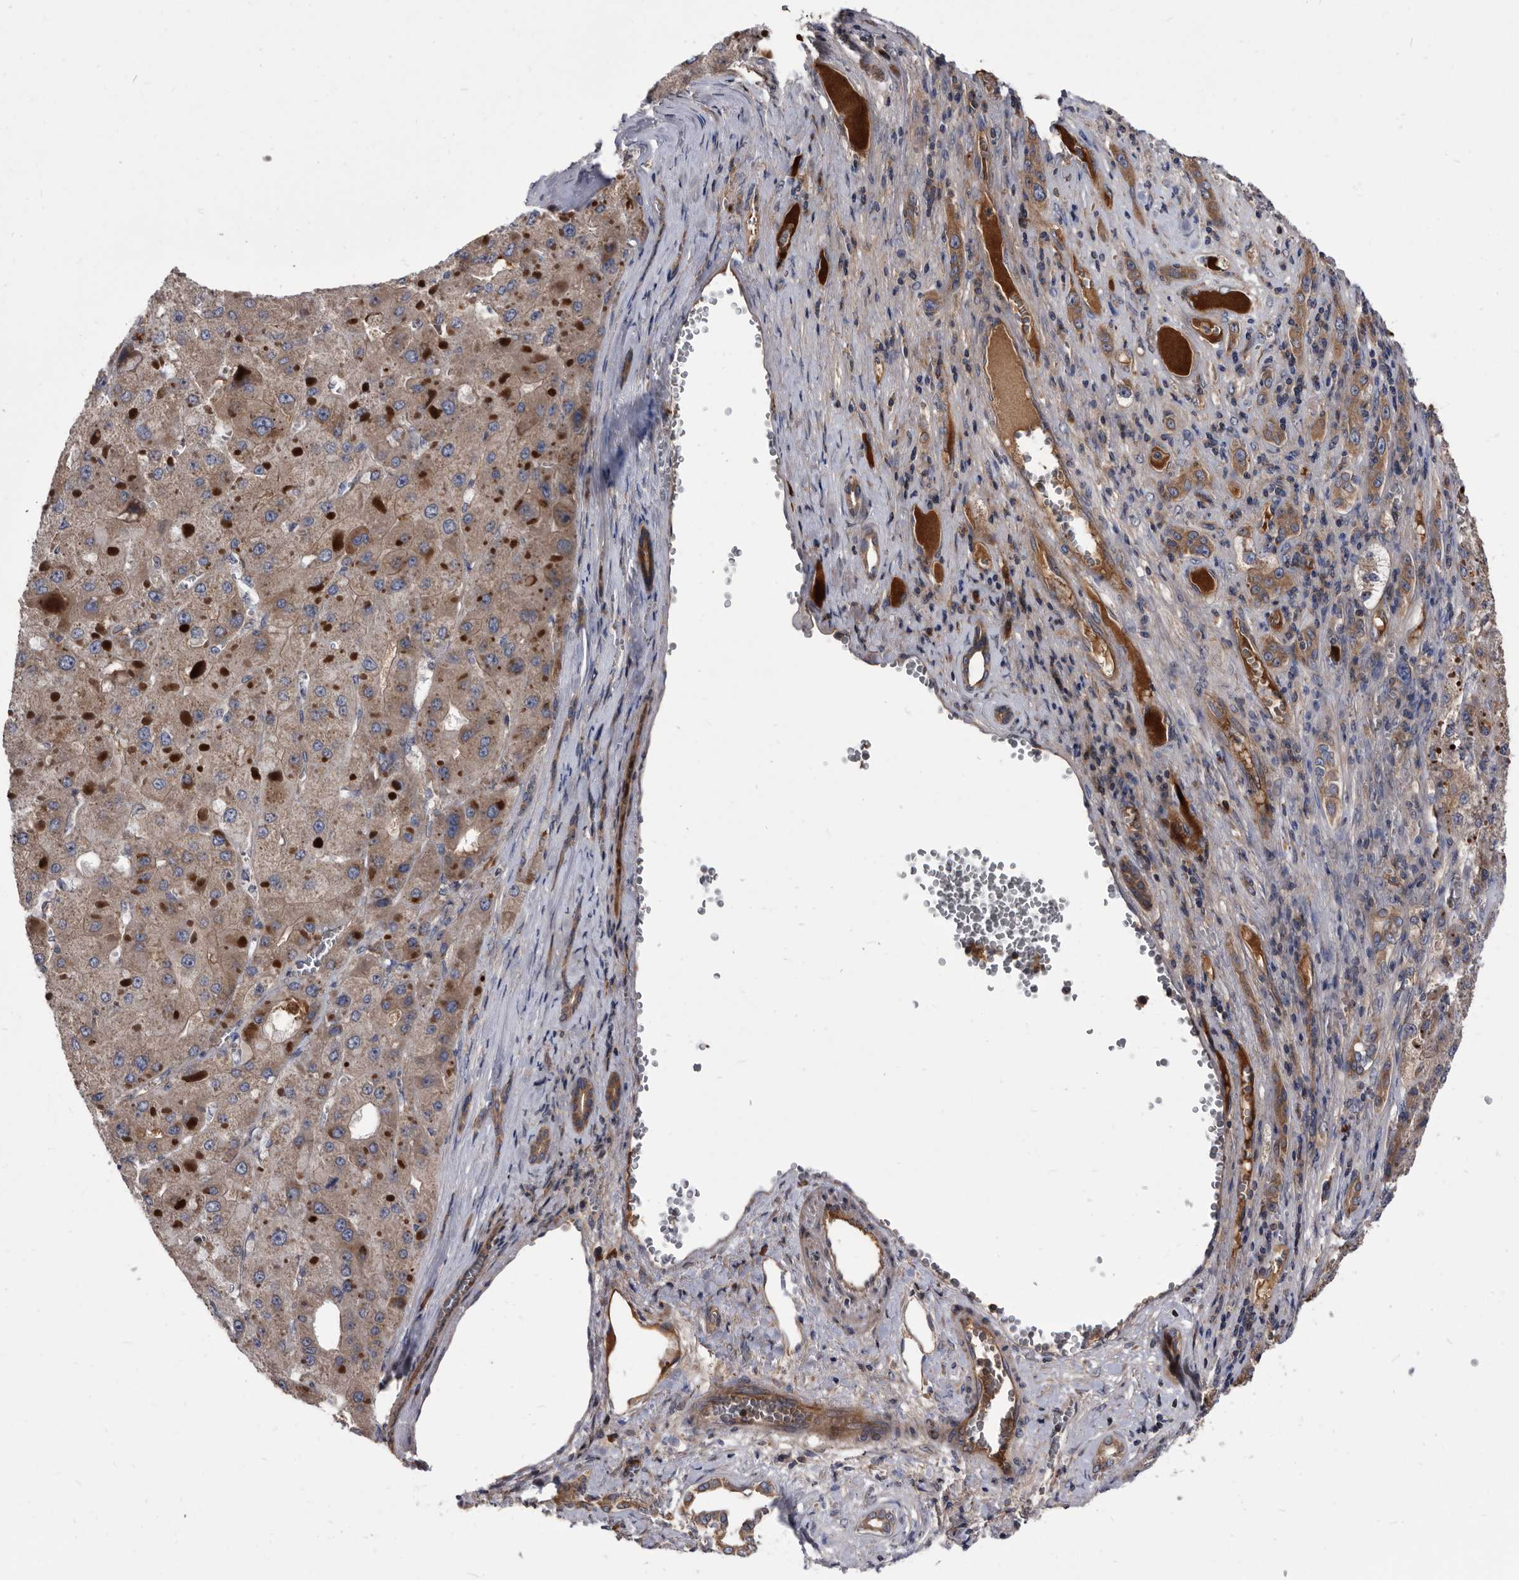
{"staining": {"intensity": "strong", "quantity": ">75%", "location": "cytoplasmic/membranous"}, "tissue": "liver cancer", "cell_type": "Tumor cells", "image_type": "cancer", "snomed": [{"axis": "morphology", "description": "Carcinoma, Hepatocellular, NOS"}, {"axis": "topography", "description": "Liver"}], "caption": "A high-resolution image shows immunohistochemistry (IHC) staining of liver cancer (hepatocellular carcinoma), which shows strong cytoplasmic/membranous expression in approximately >75% of tumor cells.", "gene": "DTNBP1", "patient": {"sex": "female", "age": 73}}